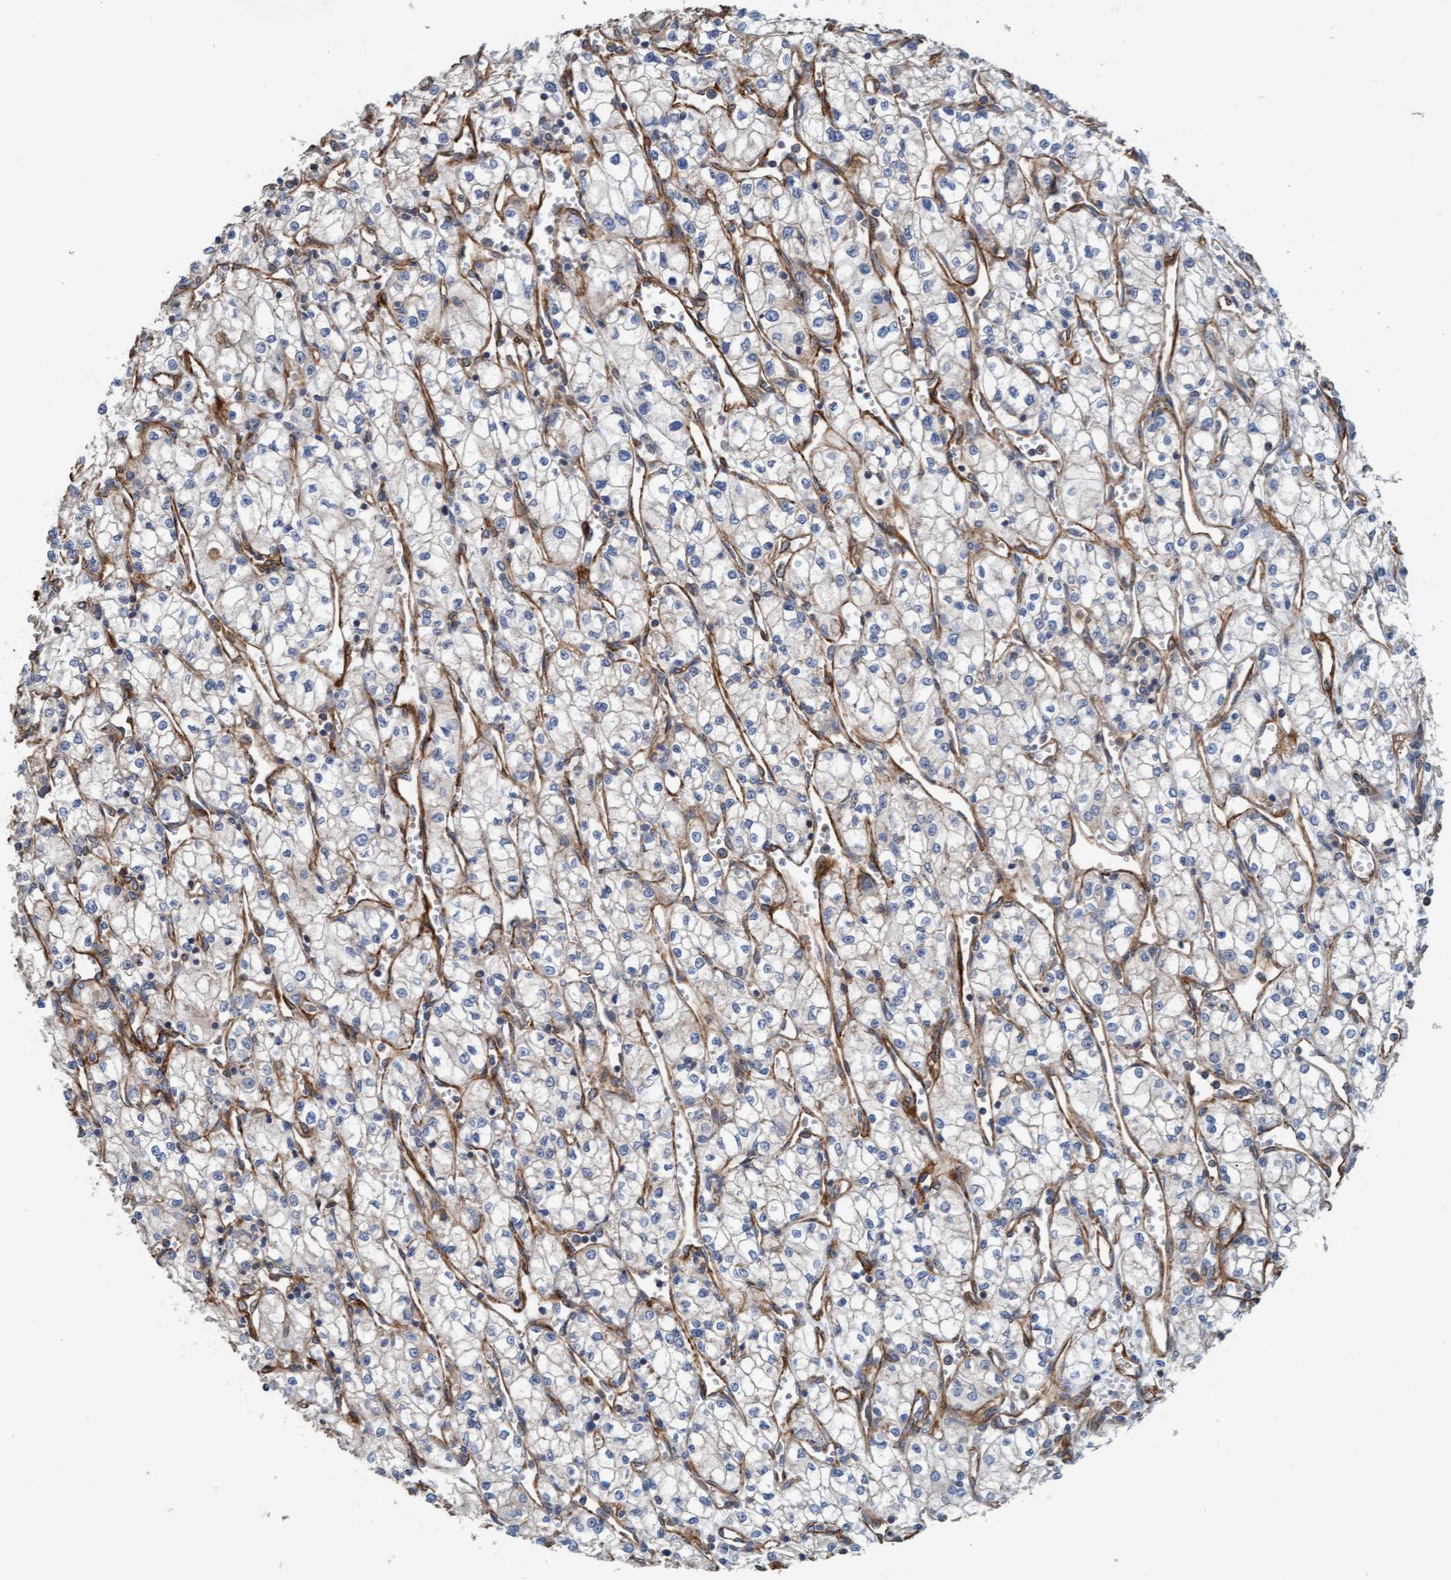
{"staining": {"intensity": "negative", "quantity": "none", "location": "none"}, "tissue": "renal cancer", "cell_type": "Tumor cells", "image_type": "cancer", "snomed": [{"axis": "morphology", "description": "Adenocarcinoma, NOS"}, {"axis": "topography", "description": "Kidney"}], "caption": "Tumor cells are negative for protein expression in human renal cancer (adenocarcinoma).", "gene": "STXBP4", "patient": {"sex": "male", "age": 59}}